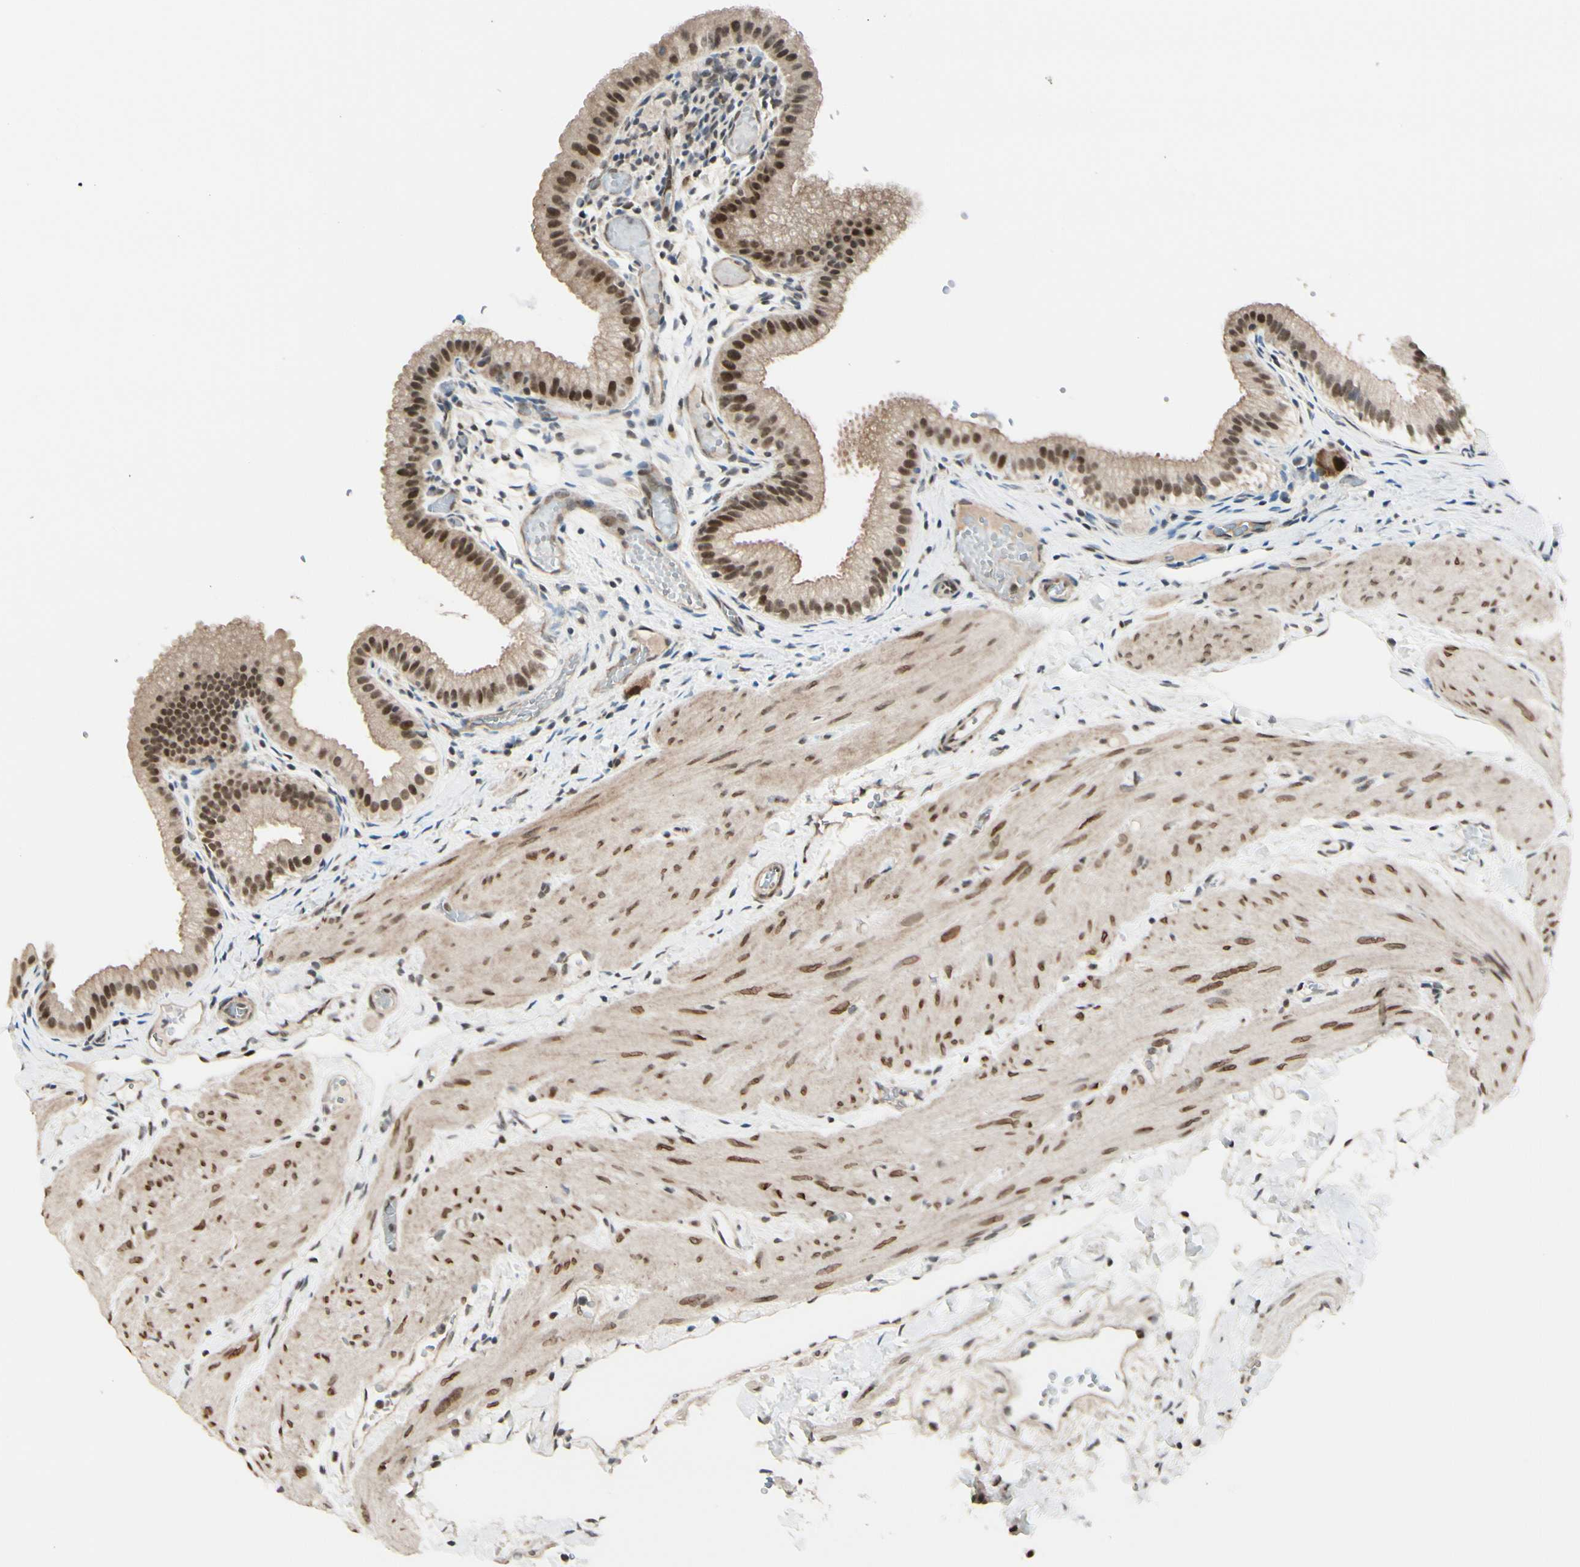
{"staining": {"intensity": "moderate", "quantity": ">75%", "location": "cytoplasmic/membranous,nuclear"}, "tissue": "gallbladder", "cell_type": "Glandular cells", "image_type": "normal", "snomed": [{"axis": "morphology", "description": "Normal tissue, NOS"}, {"axis": "topography", "description": "Gallbladder"}], "caption": "Immunohistochemistry (IHC) of normal gallbladder reveals medium levels of moderate cytoplasmic/membranous,nuclear expression in about >75% of glandular cells.", "gene": "BRMS1", "patient": {"sex": "female", "age": 26}}